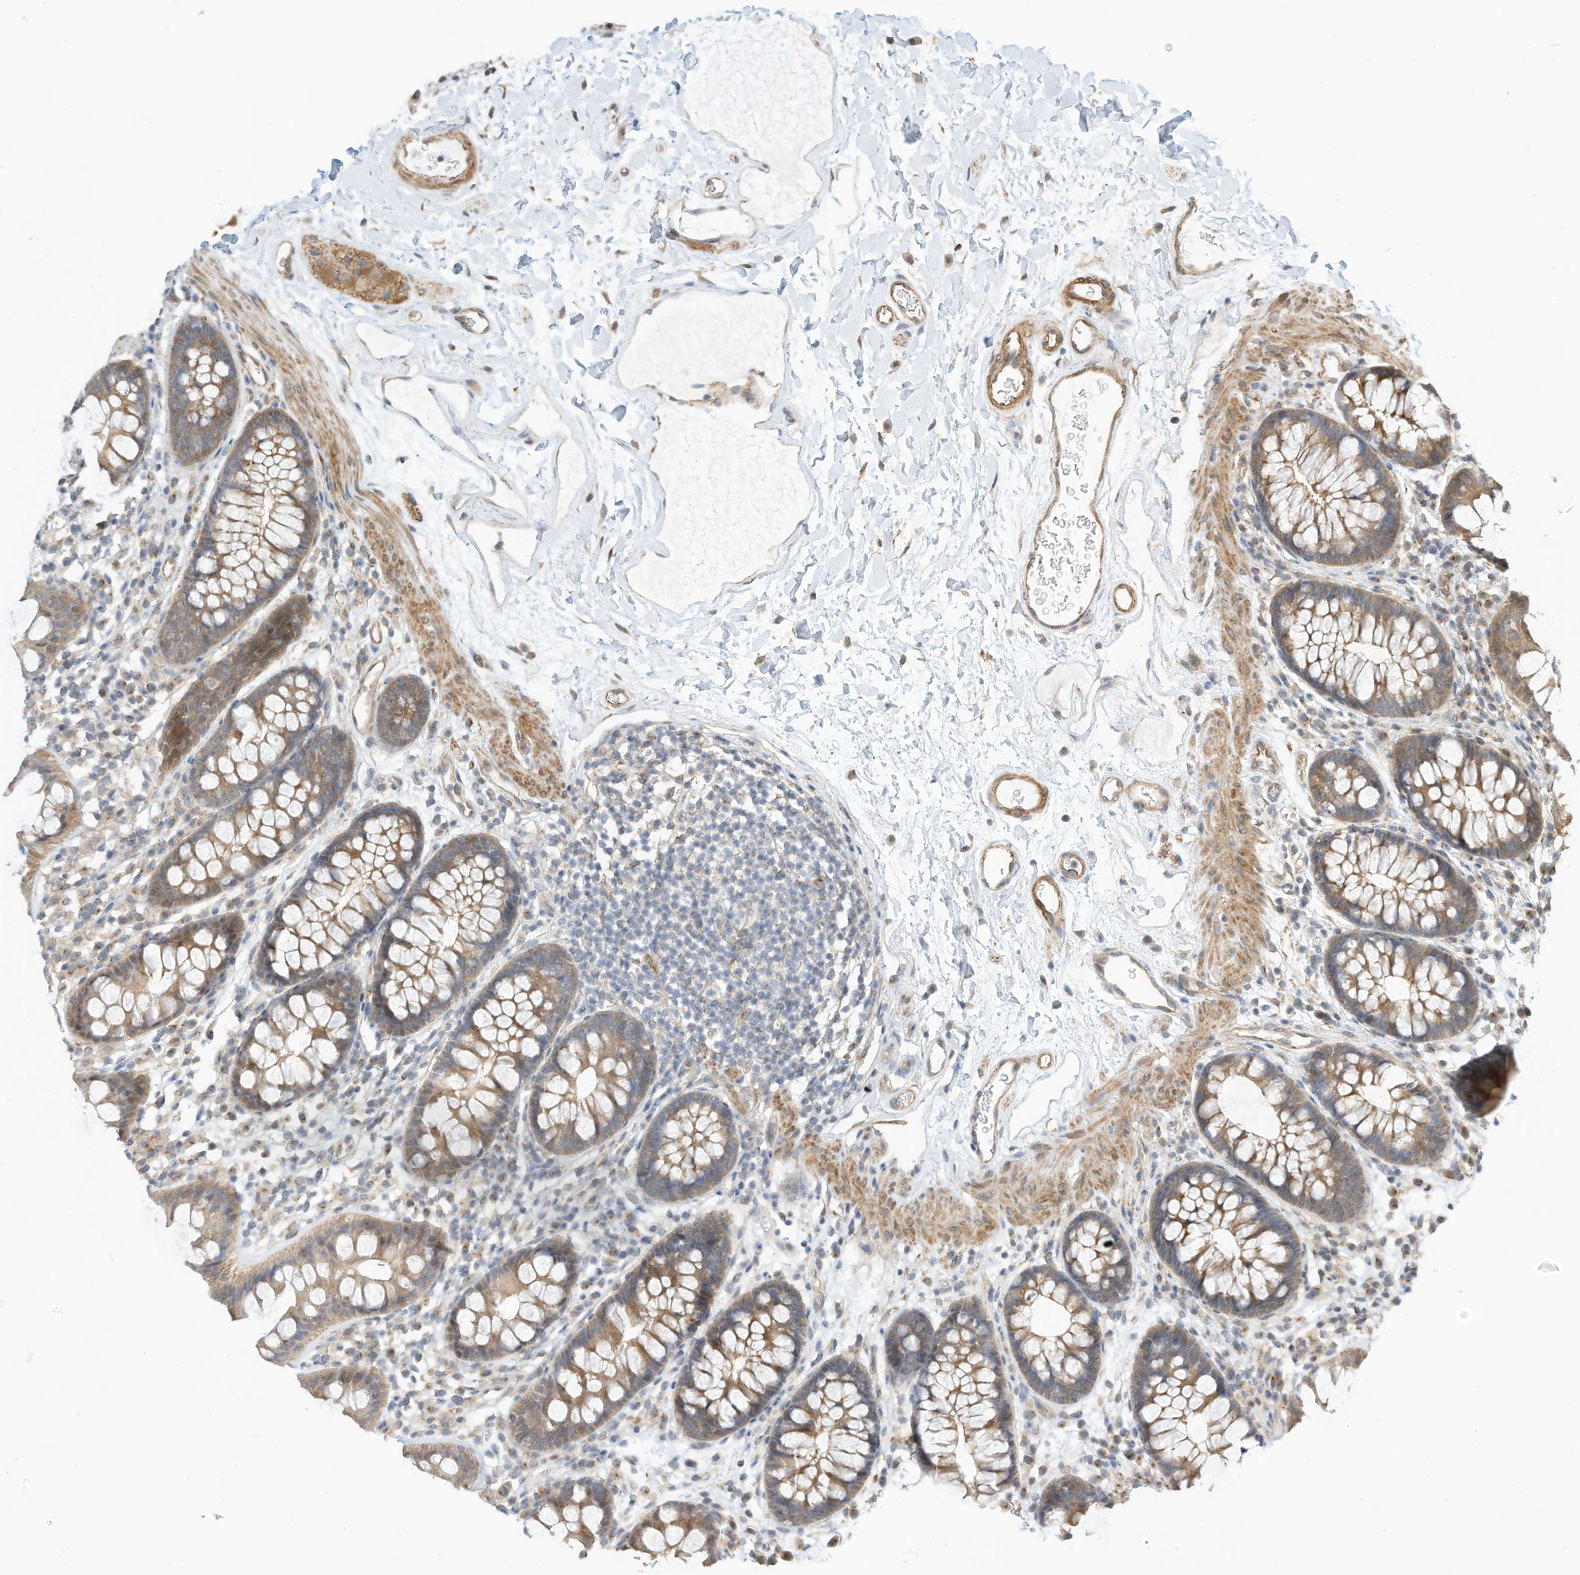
{"staining": {"intensity": "moderate", "quantity": ">75%", "location": "cytoplasmic/membranous"}, "tissue": "colon", "cell_type": "Endothelial cells", "image_type": "normal", "snomed": [{"axis": "morphology", "description": "Normal tissue, NOS"}, {"axis": "topography", "description": "Colon"}], "caption": "Colon was stained to show a protein in brown. There is medium levels of moderate cytoplasmic/membranous expression in approximately >75% of endothelial cells.", "gene": "OFD1", "patient": {"sex": "female", "age": 62}}